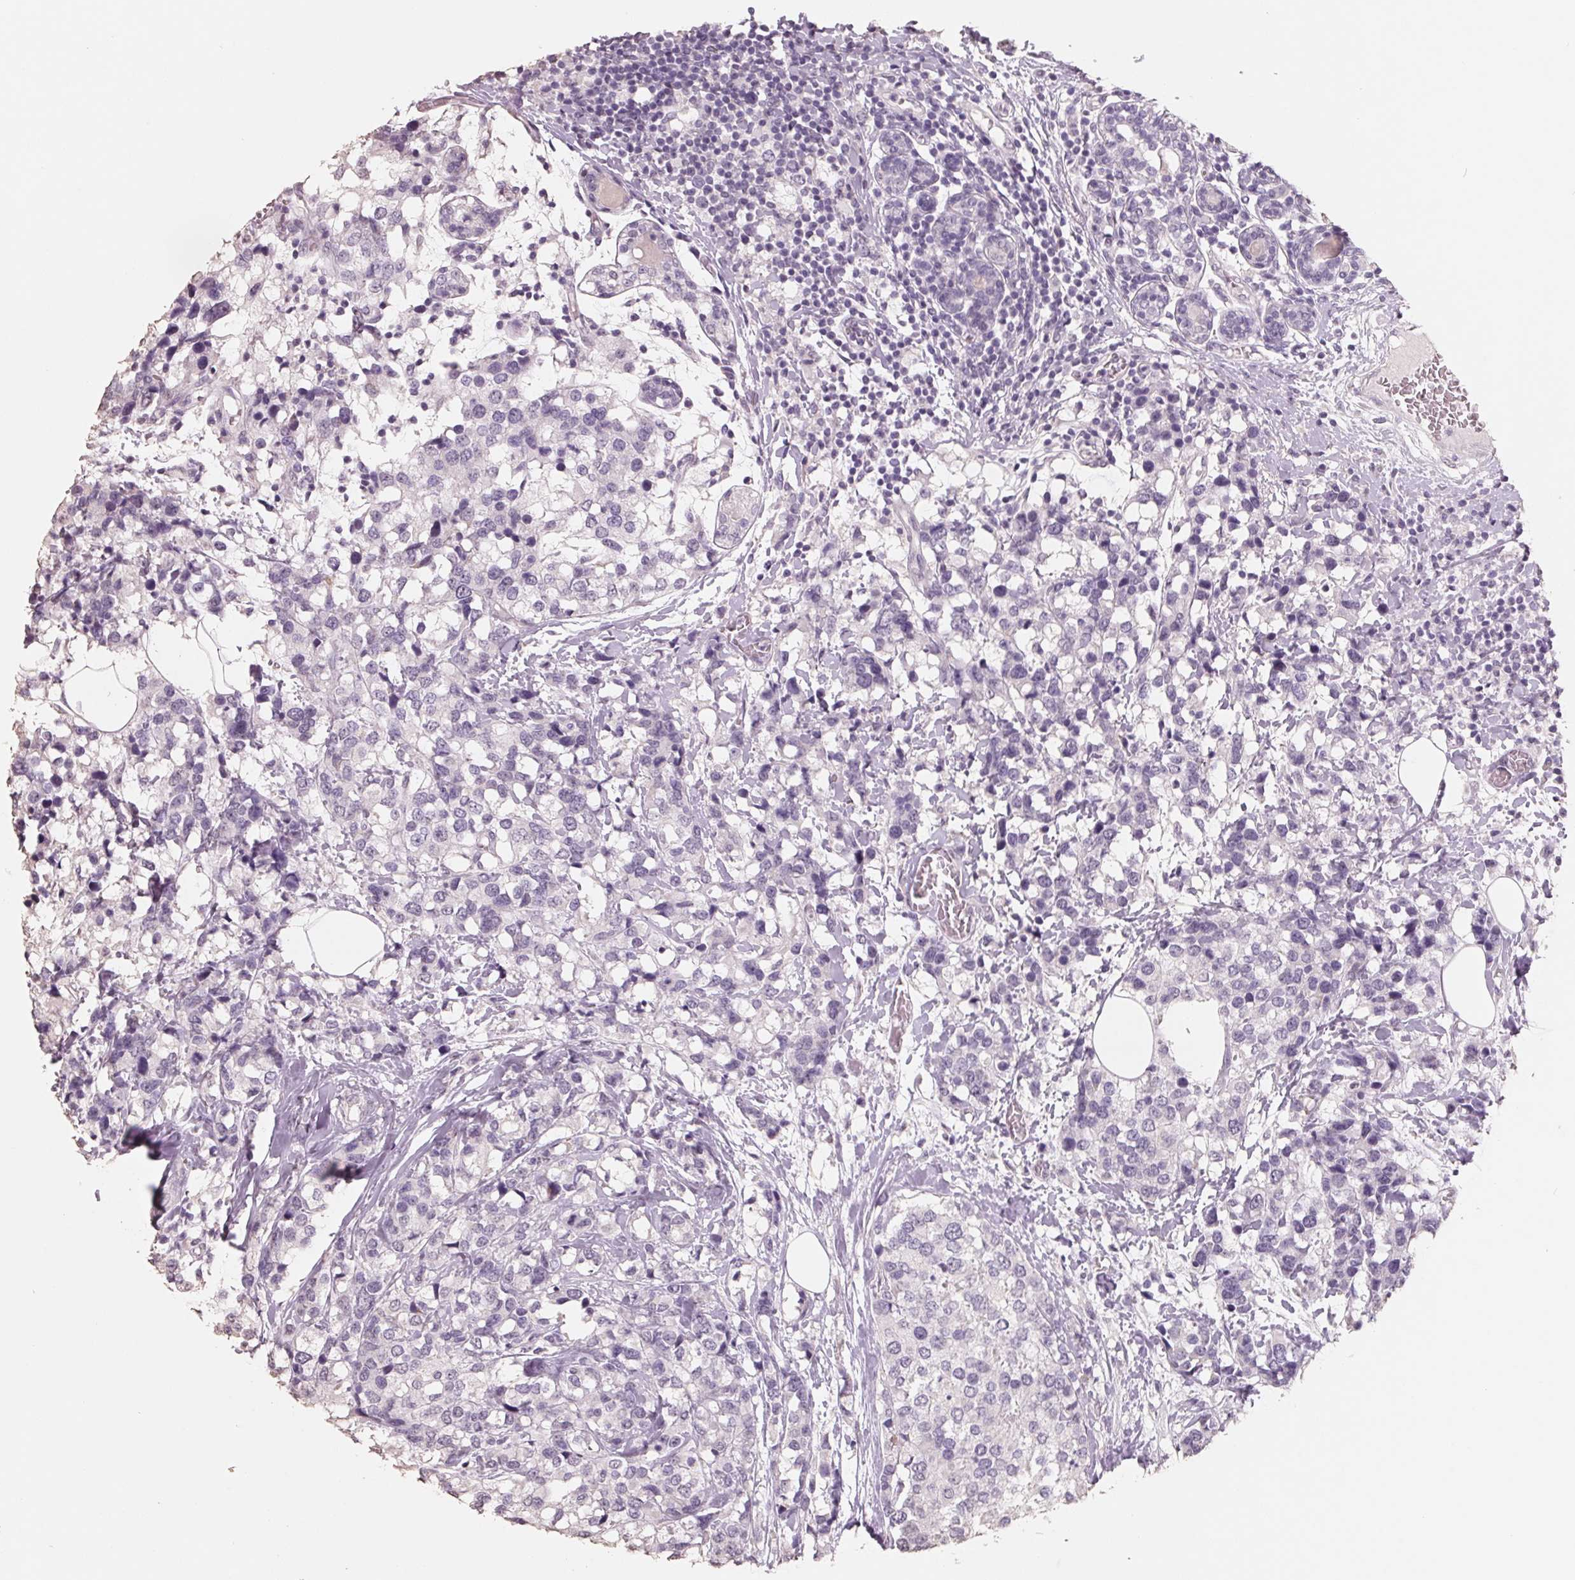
{"staining": {"intensity": "negative", "quantity": "none", "location": "none"}, "tissue": "breast cancer", "cell_type": "Tumor cells", "image_type": "cancer", "snomed": [{"axis": "morphology", "description": "Lobular carcinoma"}, {"axis": "topography", "description": "Breast"}], "caption": "Immunohistochemistry (IHC) histopathology image of neoplastic tissue: lobular carcinoma (breast) stained with DAB (3,3'-diaminobenzidine) exhibits no significant protein positivity in tumor cells.", "gene": "FTCD", "patient": {"sex": "female", "age": 59}}